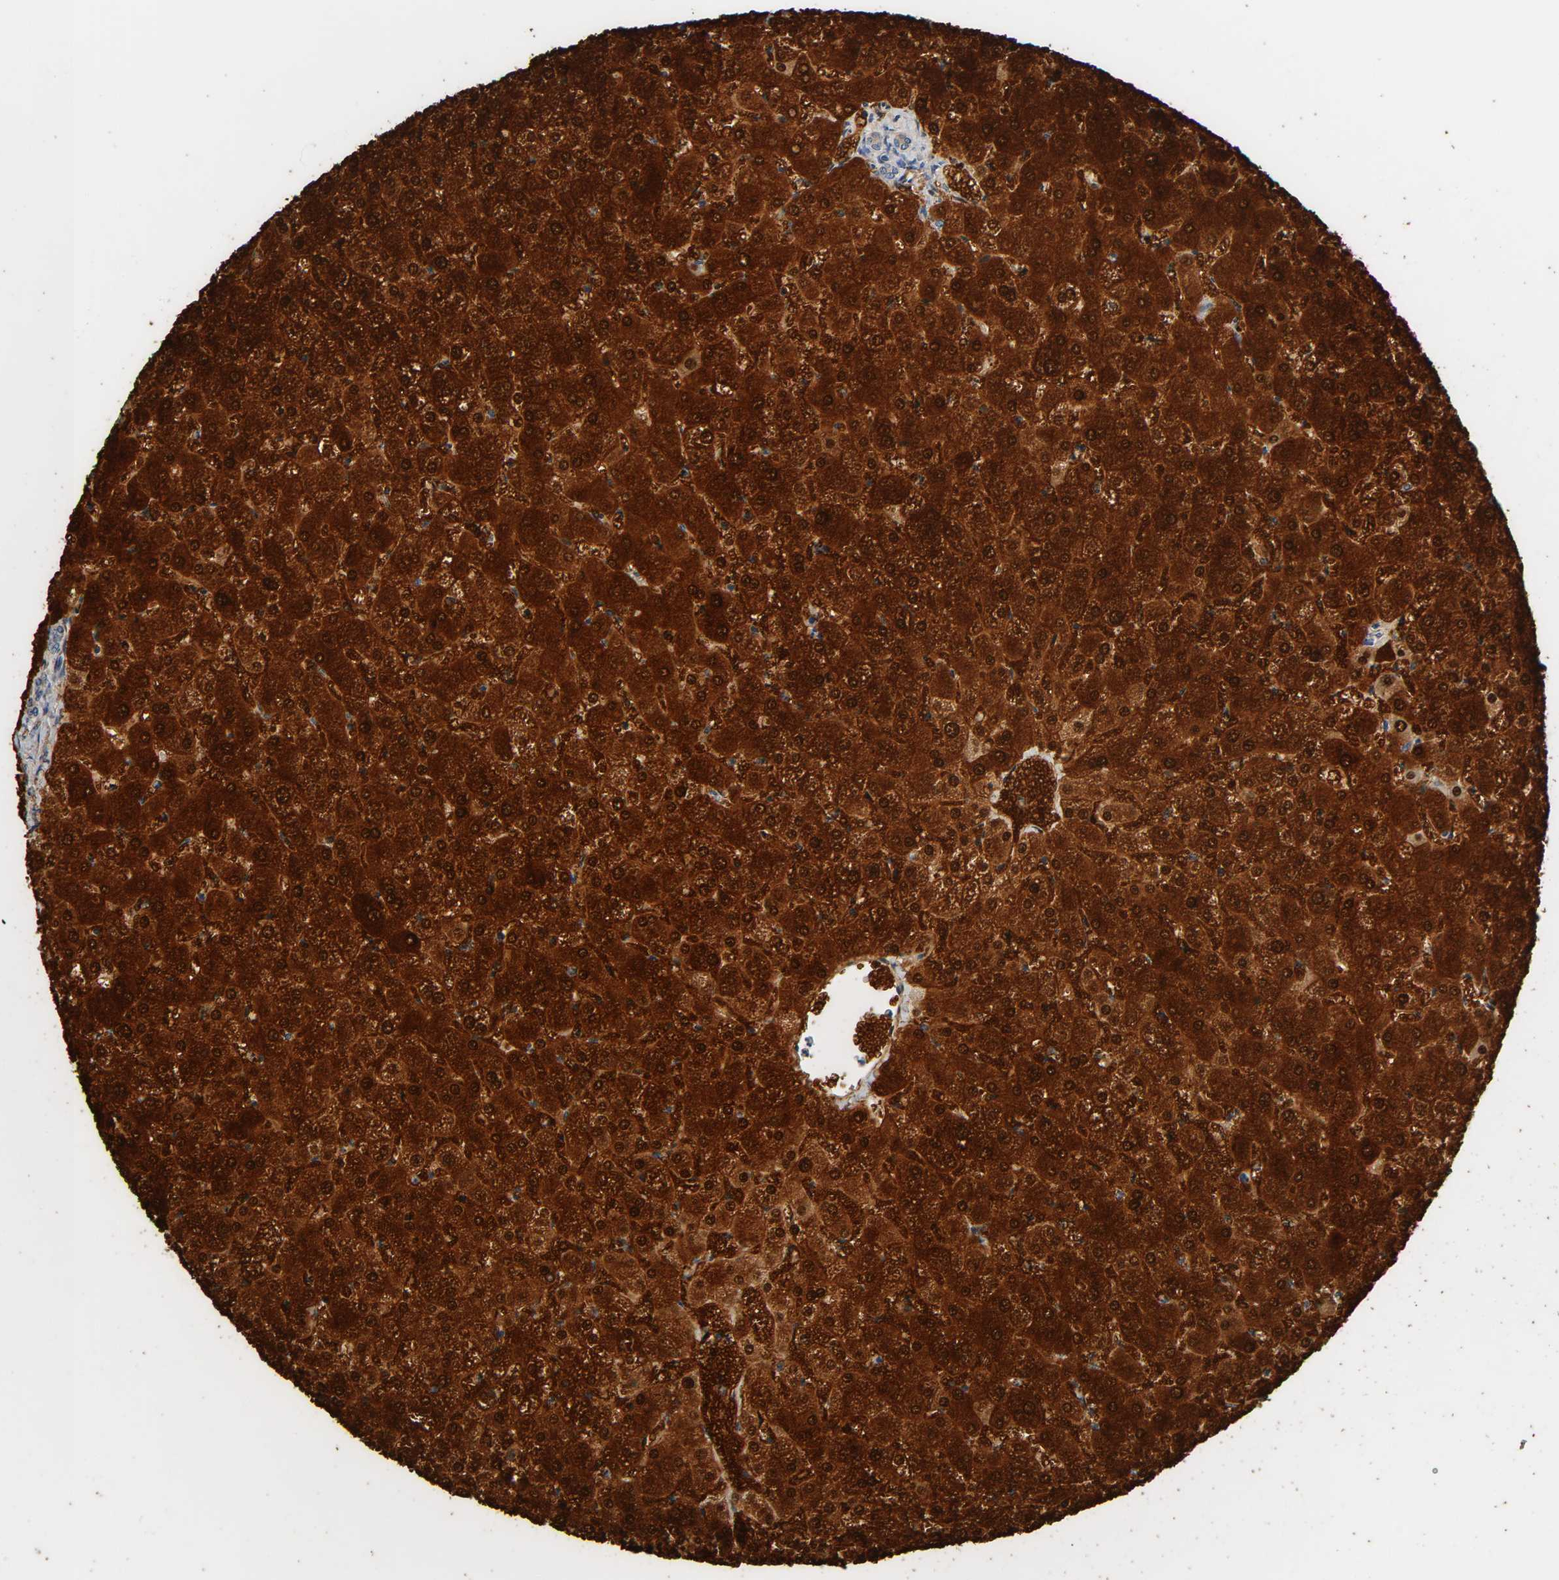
{"staining": {"intensity": "weak", "quantity": ">75%", "location": "cytoplasmic/membranous"}, "tissue": "liver", "cell_type": "Cholangiocytes", "image_type": "normal", "snomed": [{"axis": "morphology", "description": "Normal tissue, NOS"}, {"axis": "topography", "description": "Liver"}], "caption": "This photomicrograph displays benign liver stained with immunohistochemistry to label a protein in brown. The cytoplasmic/membranous of cholangiocytes show weak positivity for the protein. Nuclei are counter-stained blue.", "gene": "GSTA1", "patient": {"sex": "female", "age": 32}}